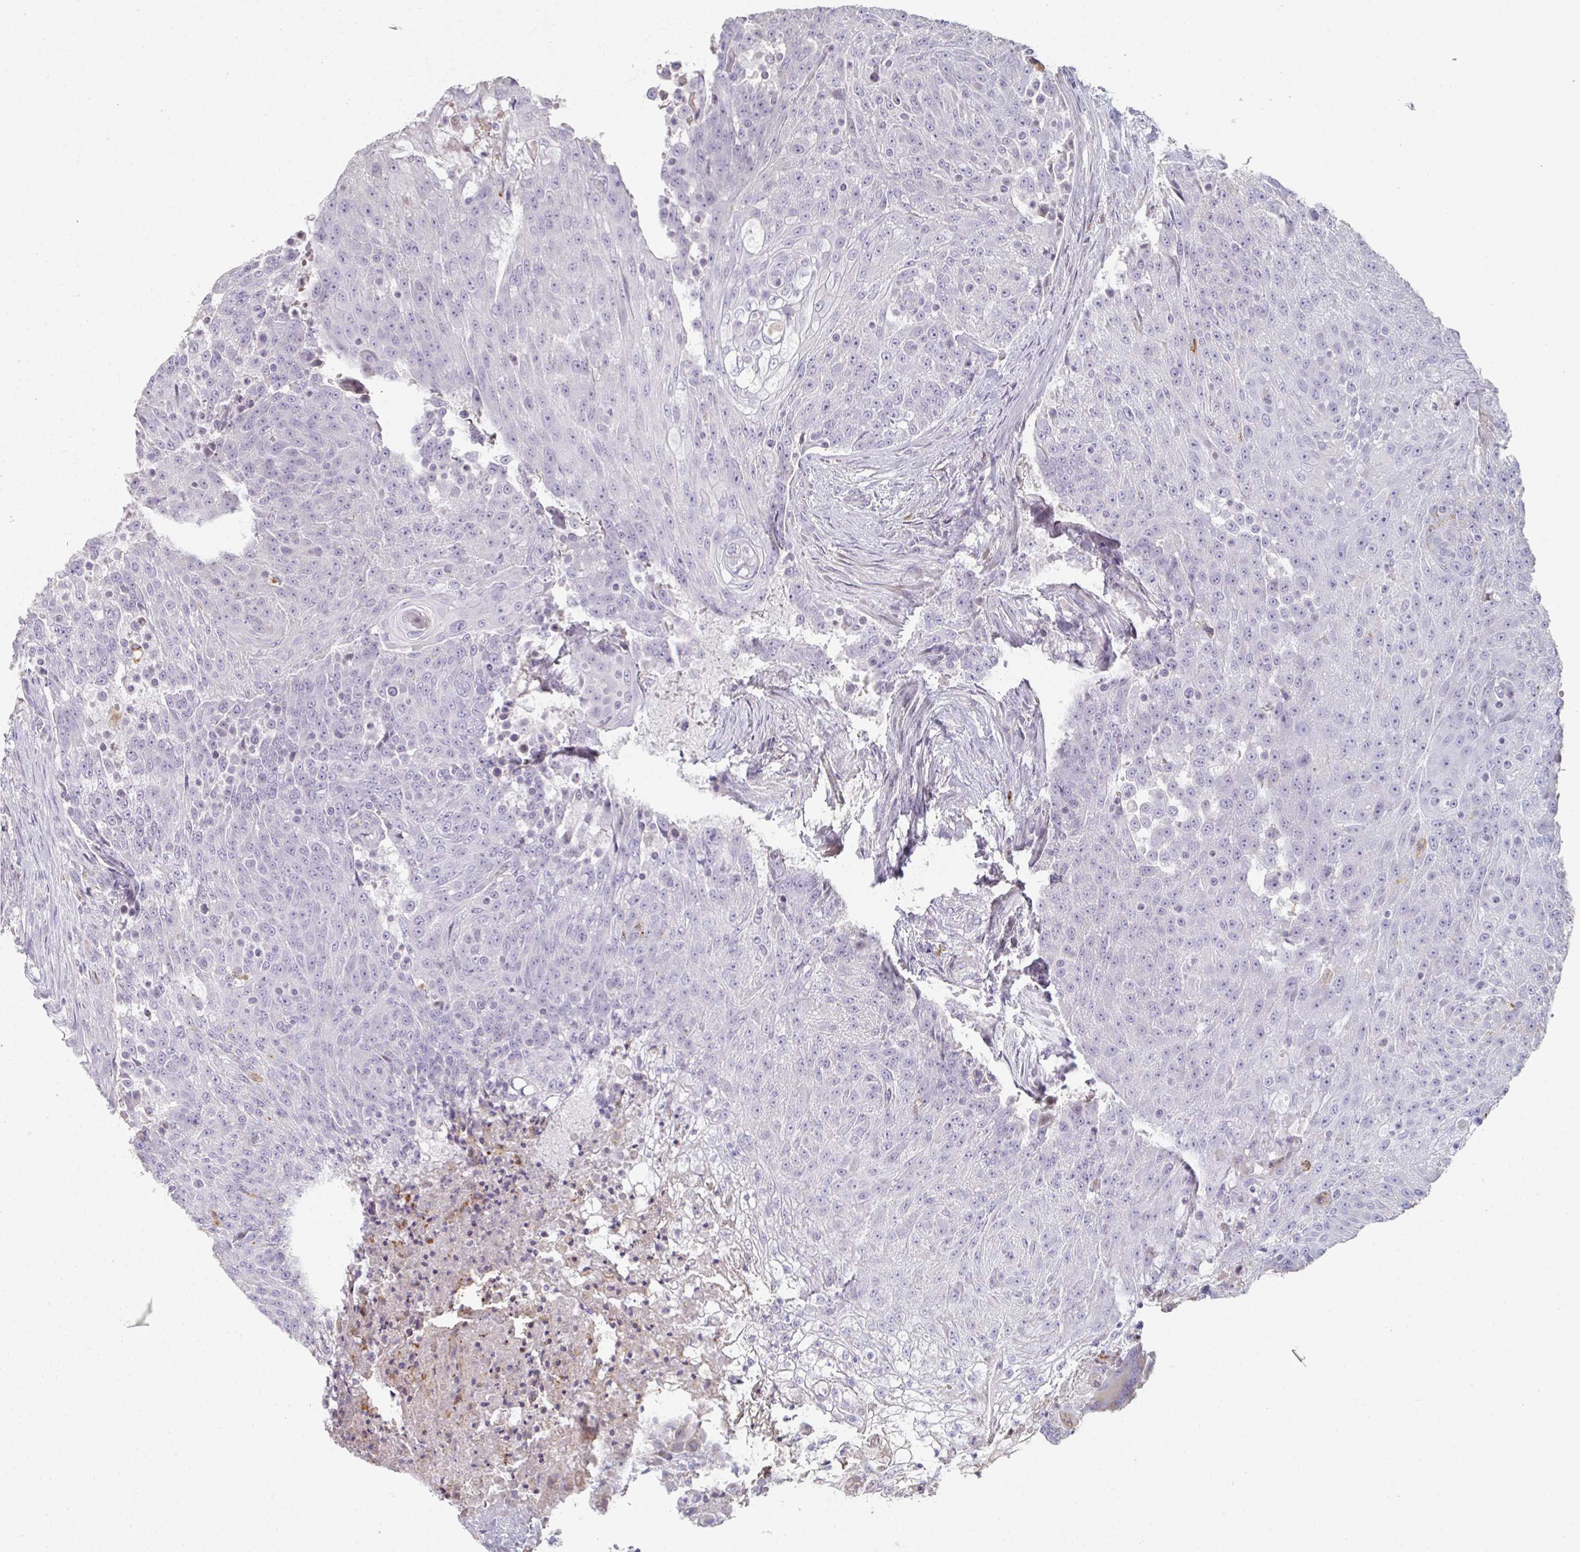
{"staining": {"intensity": "negative", "quantity": "none", "location": "none"}, "tissue": "urothelial cancer", "cell_type": "Tumor cells", "image_type": "cancer", "snomed": [{"axis": "morphology", "description": "Urothelial carcinoma, High grade"}, {"axis": "topography", "description": "Urinary bladder"}], "caption": "Human urothelial cancer stained for a protein using IHC reveals no staining in tumor cells.", "gene": "A1CF", "patient": {"sex": "female", "age": 63}}